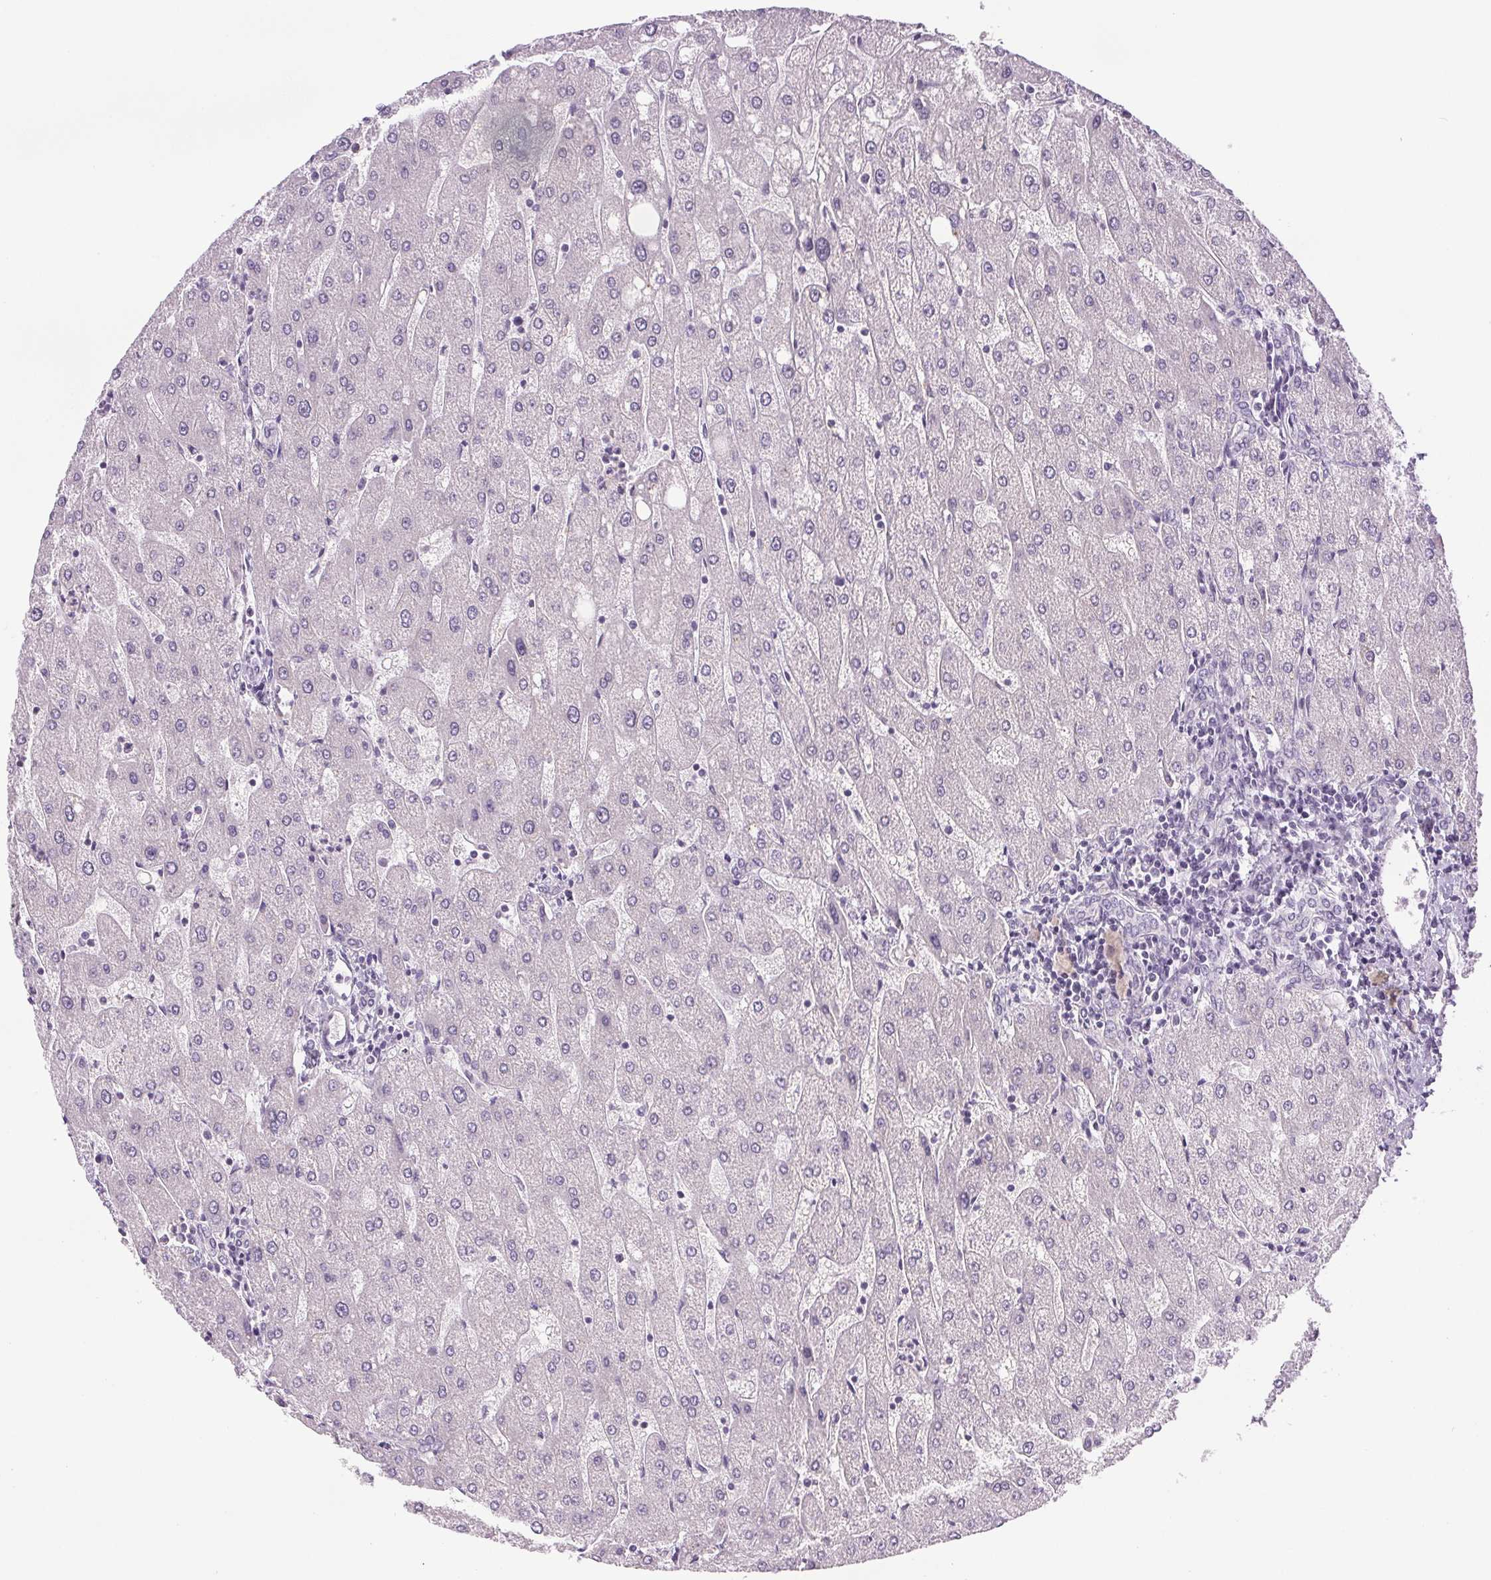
{"staining": {"intensity": "negative", "quantity": "none", "location": "none"}, "tissue": "liver", "cell_type": "Cholangiocytes", "image_type": "normal", "snomed": [{"axis": "morphology", "description": "Normal tissue, NOS"}, {"axis": "topography", "description": "Liver"}], "caption": "DAB (3,3'-diaminobenzidine) immunohistochemical staining of unremarkable human liver exhibits no significant staining in cholangiocytes.", "gene": "COL7A1", "patient": {"sex": "male", "age": 67}}